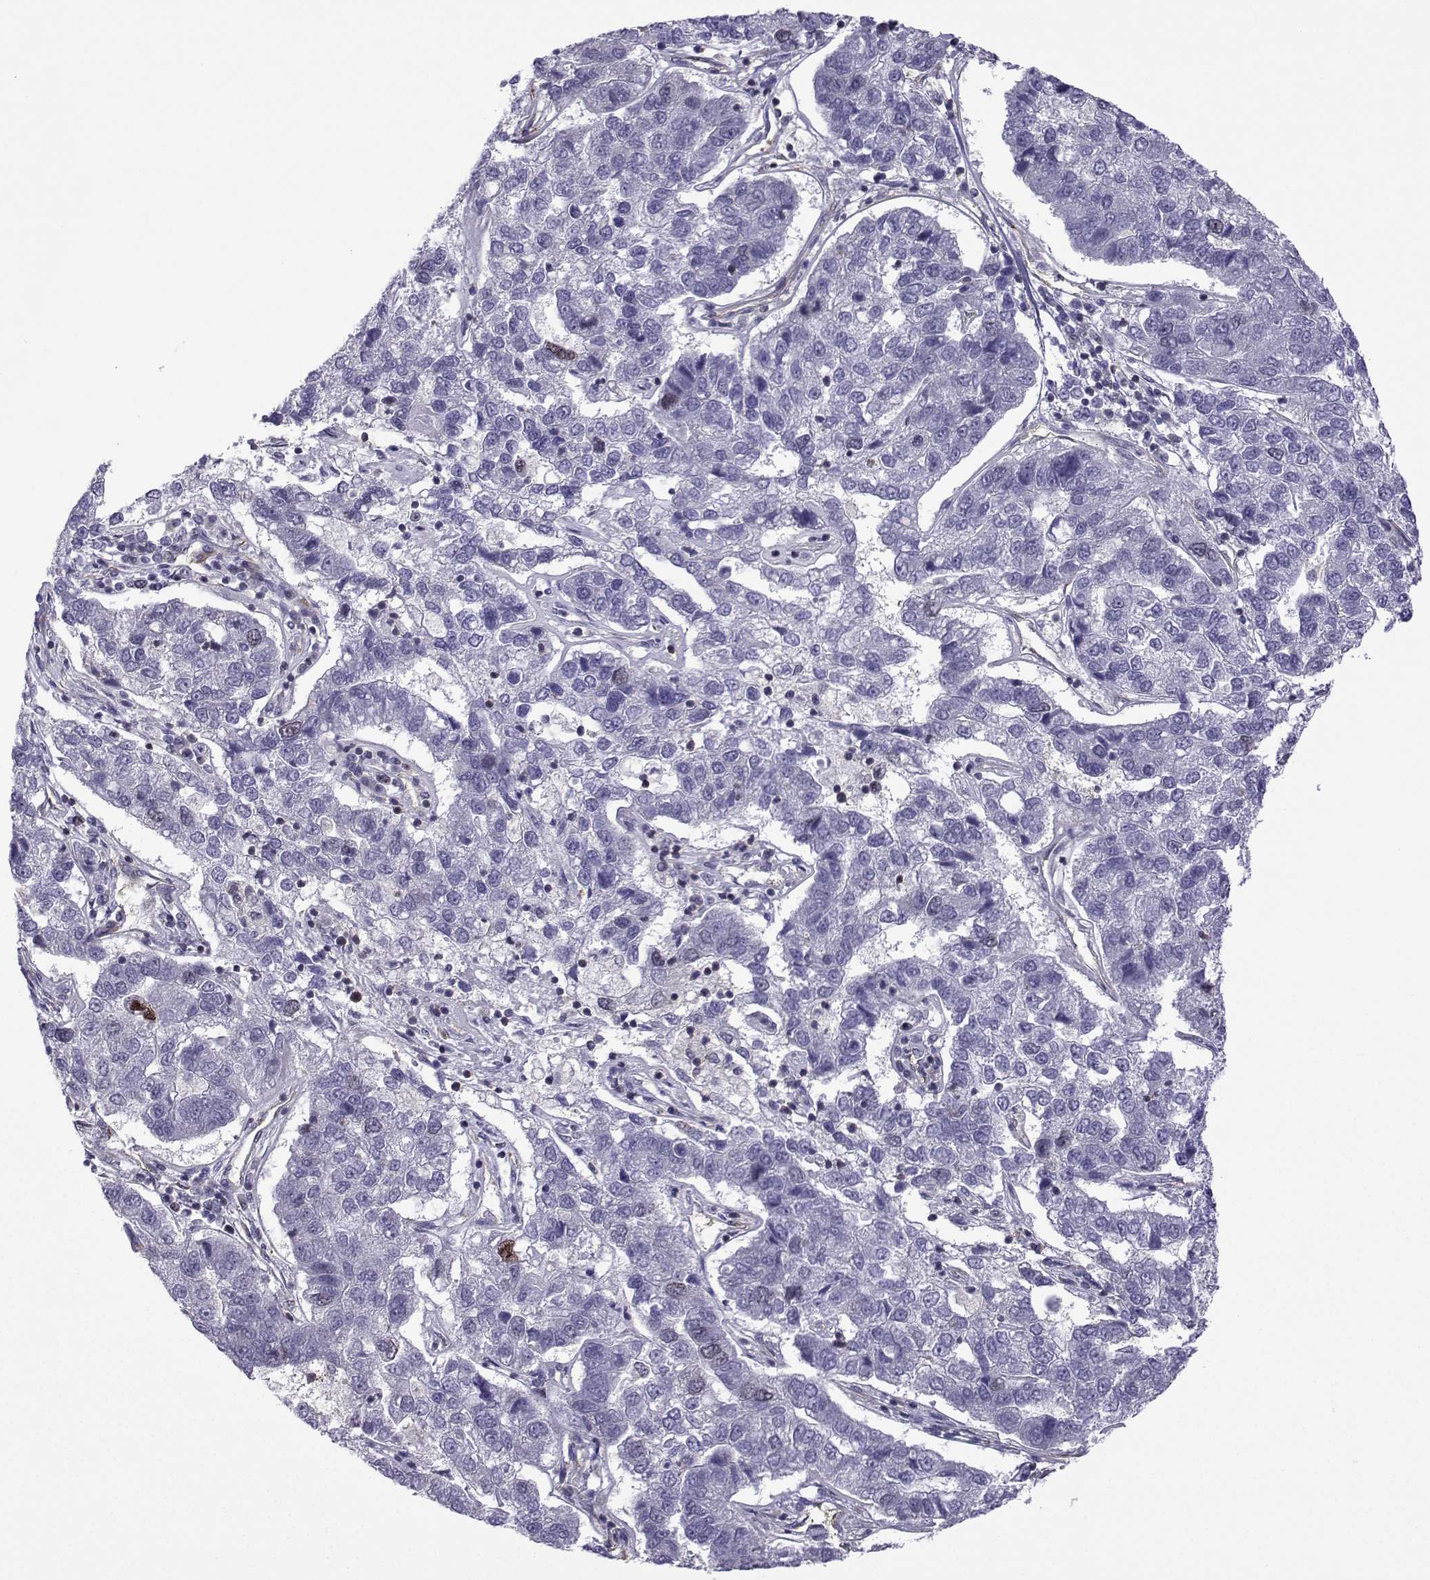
{"staining": {"intensity": "weak", "quantity": "<25%", "location": "nuclear"}, "tissue": "pancreatic cancer", "cell_type": "Tumor cells", "image_type": "cancer", "snomed": [{"axis": "morphology", "description": "Adenocarcinoma, NOS"}, {"axis": "topography", "description": "Pancreas"}], "caption": "DAB (3,3'-diaminobenzidine) immunohistochemical staining of human adenocarcinoma (pancreatic) shows no significant expression in tumor cells.", "gene": "INCENP", "patient": {"sex": "female", "age": 61}}